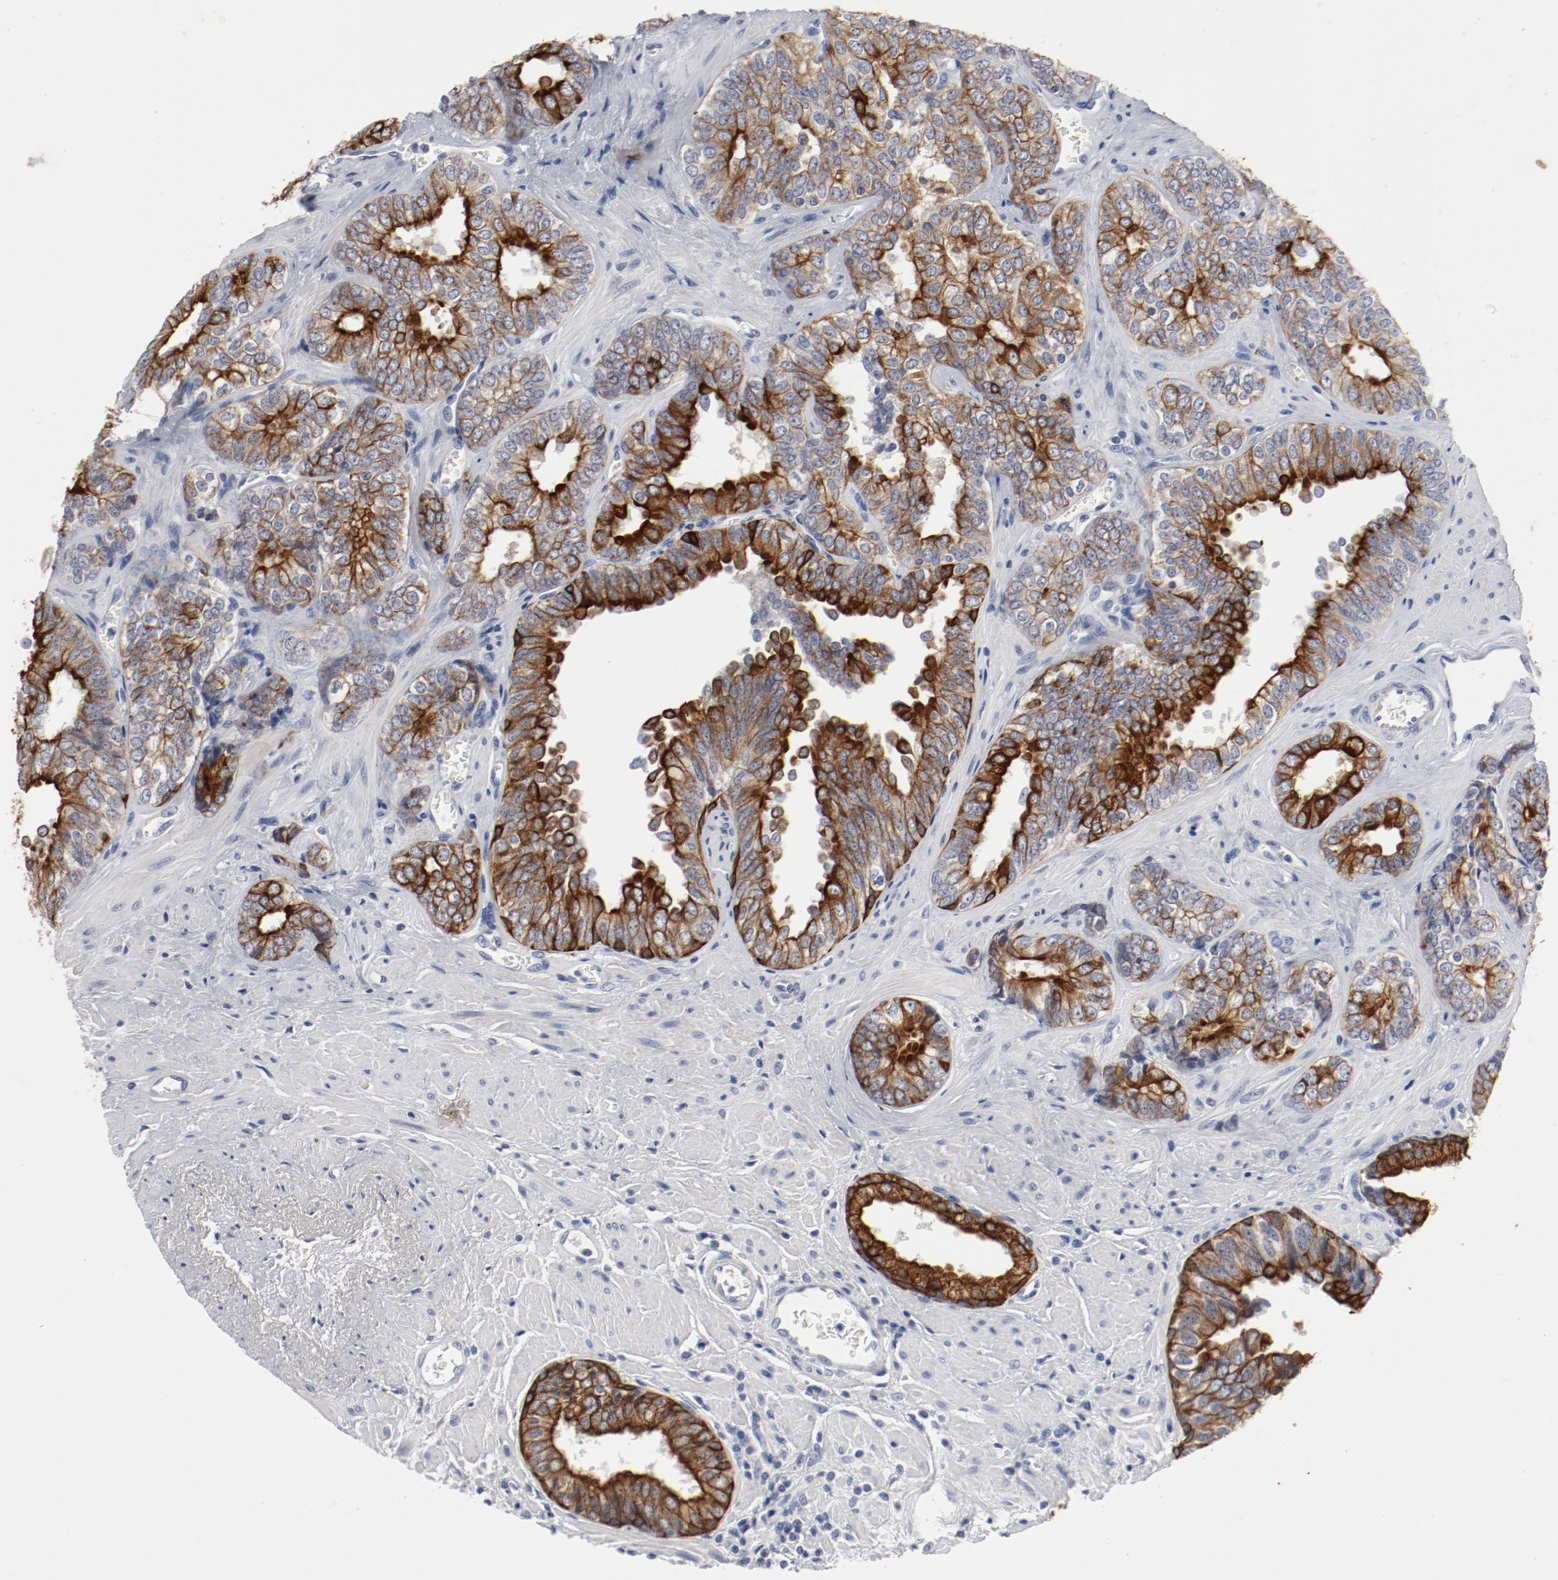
{"staining": {"intensity": "strong", "quantity": ">75%", "location": "cytoplasmic/membranous"}, "tissue": "prostate cancer", "cell_type": "Tumor cells", "image_type": "cancer", "snomed": [{"axis": "morphology", "description": "Adenocarcinoma, High grade"}, {"axis": "topography", "description": "Prostate"}], "caption": "IHC of human prostate adenocarcinoma (high-grade) demonstrates high levels of strong cytoplasmic/membranous expression in about >75% of tumor cells.", "gene": "TSPAN6", "patient": {"sex": "male", "age": 67}}